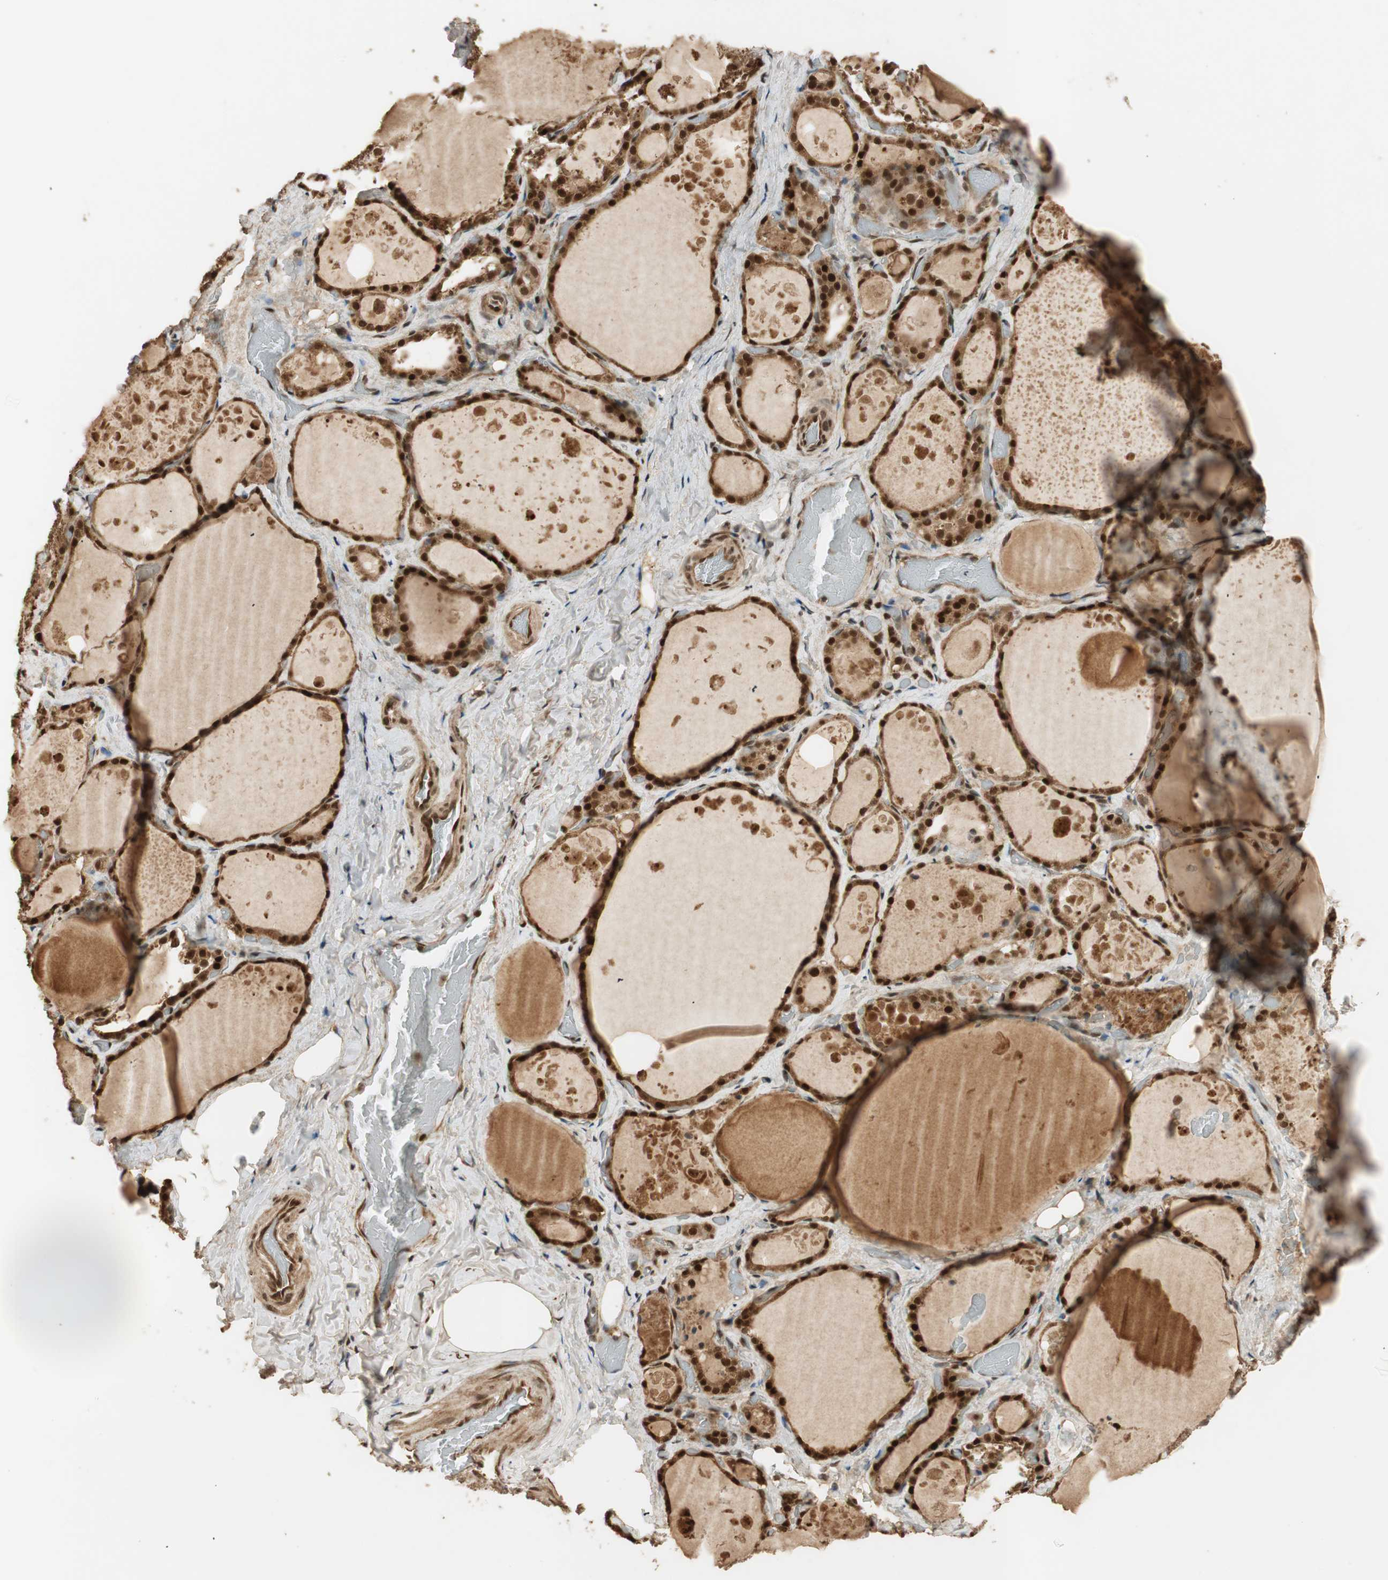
{"staining": {"intensity": "strong", "quantity": ">75%", "location": "cytoplasmic/membranous,nuclear"}, "tissue": "thyroid gland", "cell_type": "Glandular cells", "image_type": "normal", "snomed": [{"axis": "morphology", "description": "Normal tissue, NOS"}, {"axis": "topography", "description": "Thyroid gland"}], "caption": "This image exhibits IHC staining of benign human thyroid gland, with high strong cytoplasmic/membranous,nuclear expression in approximately >75% of glandular cells.", "gene": "RPA3", "patient": {"sex": "male", "age": 61}}